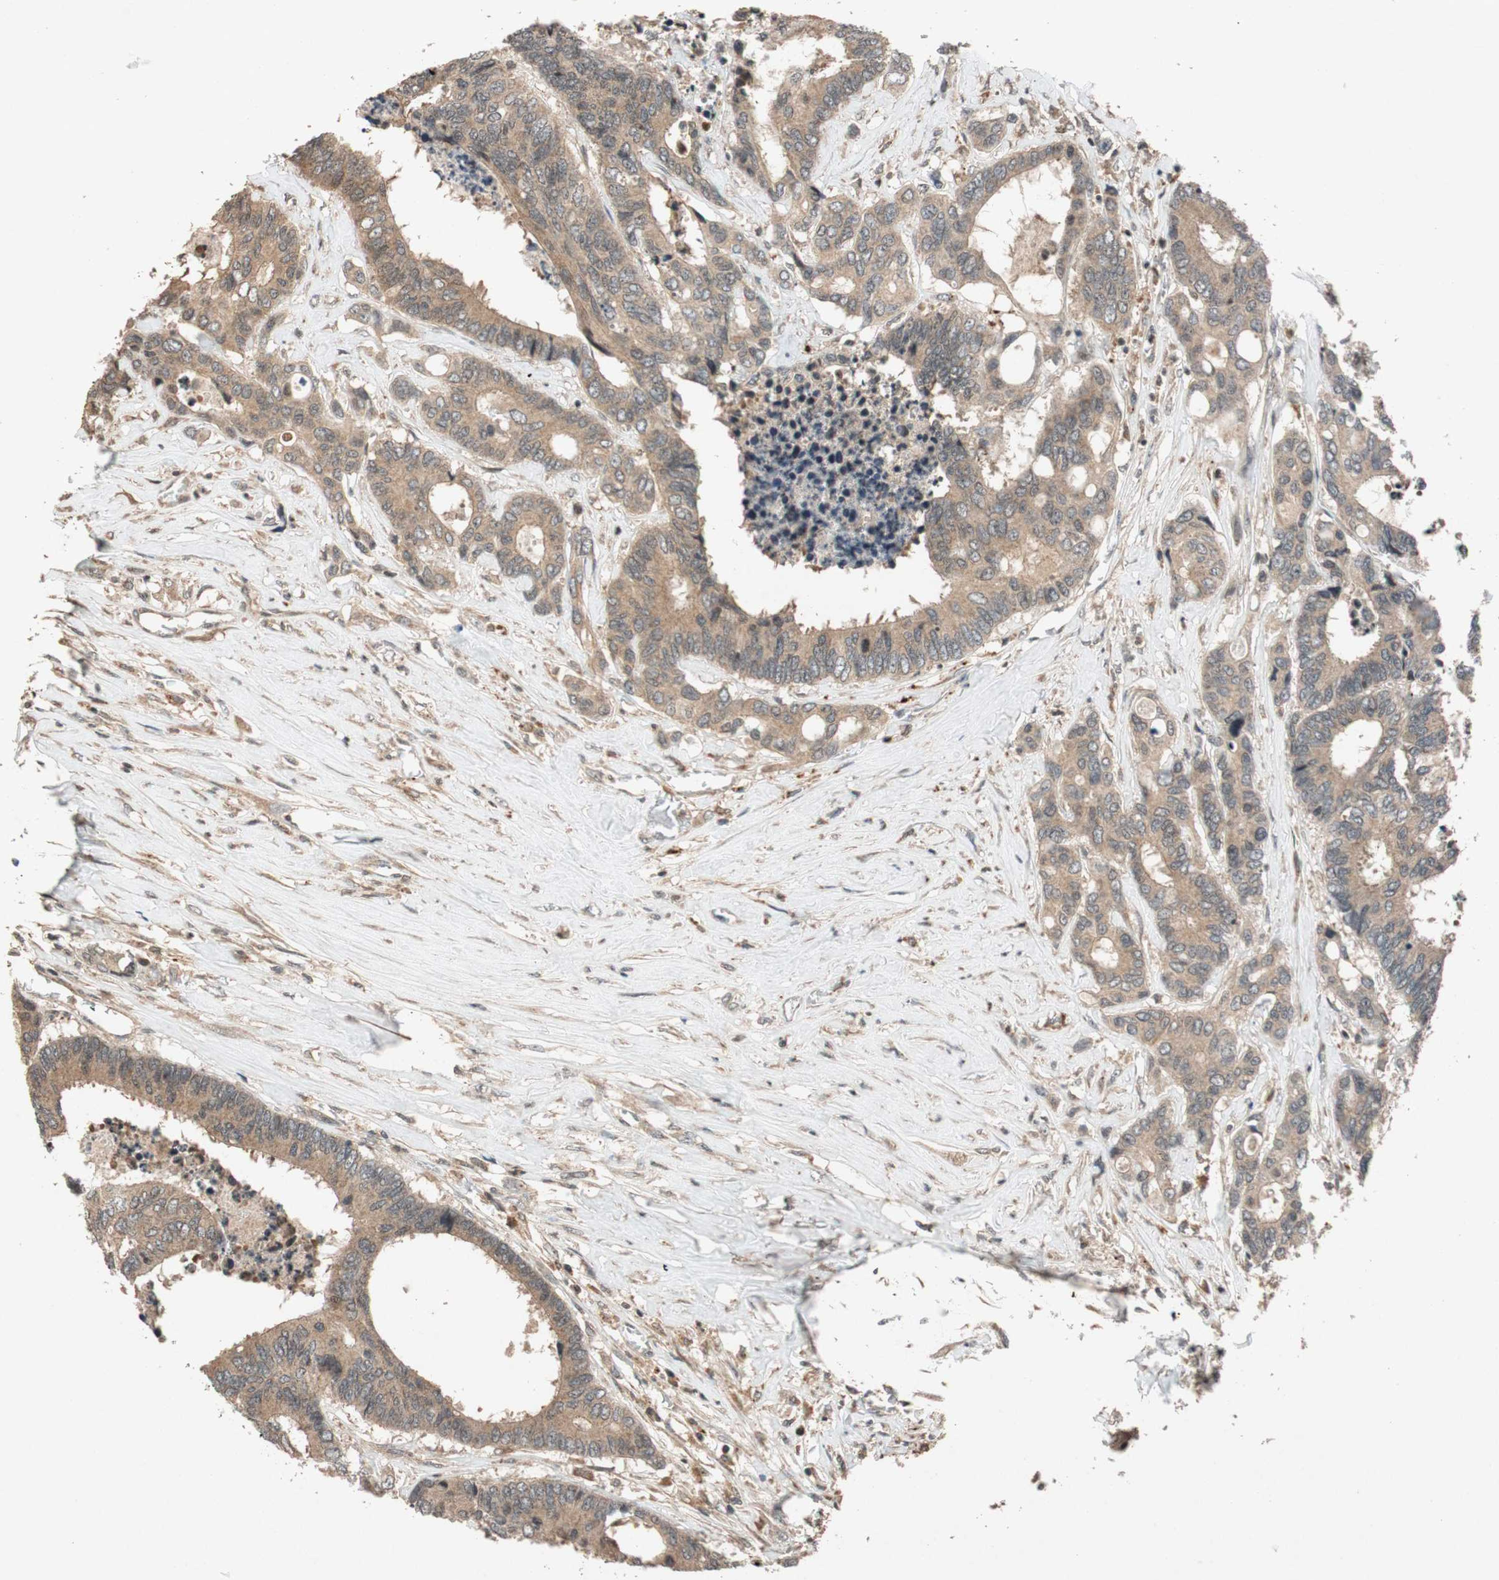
{"staining": {"intensity": "moderate", "quantity": ">75%", "location": "cytoplasmic/membranous"}, "tissue": "colorectal cancer", "cell_type": "Tumor cells", "image_type": "cancer", "snomed": [{"axis": "morphology", "description": "Adenocarcinoma, NOS"}, {"axis": "topography", "description": "Rectum"}], "caption": "DAB immunohistochemical staining of human colorectal adenocarcinoma reveals moderate cytoplasmic/membranous protein expression in approximately >75% of tumor cells.", "gene": "GLB1", "patient": {"sex": "male", "age": 55}}